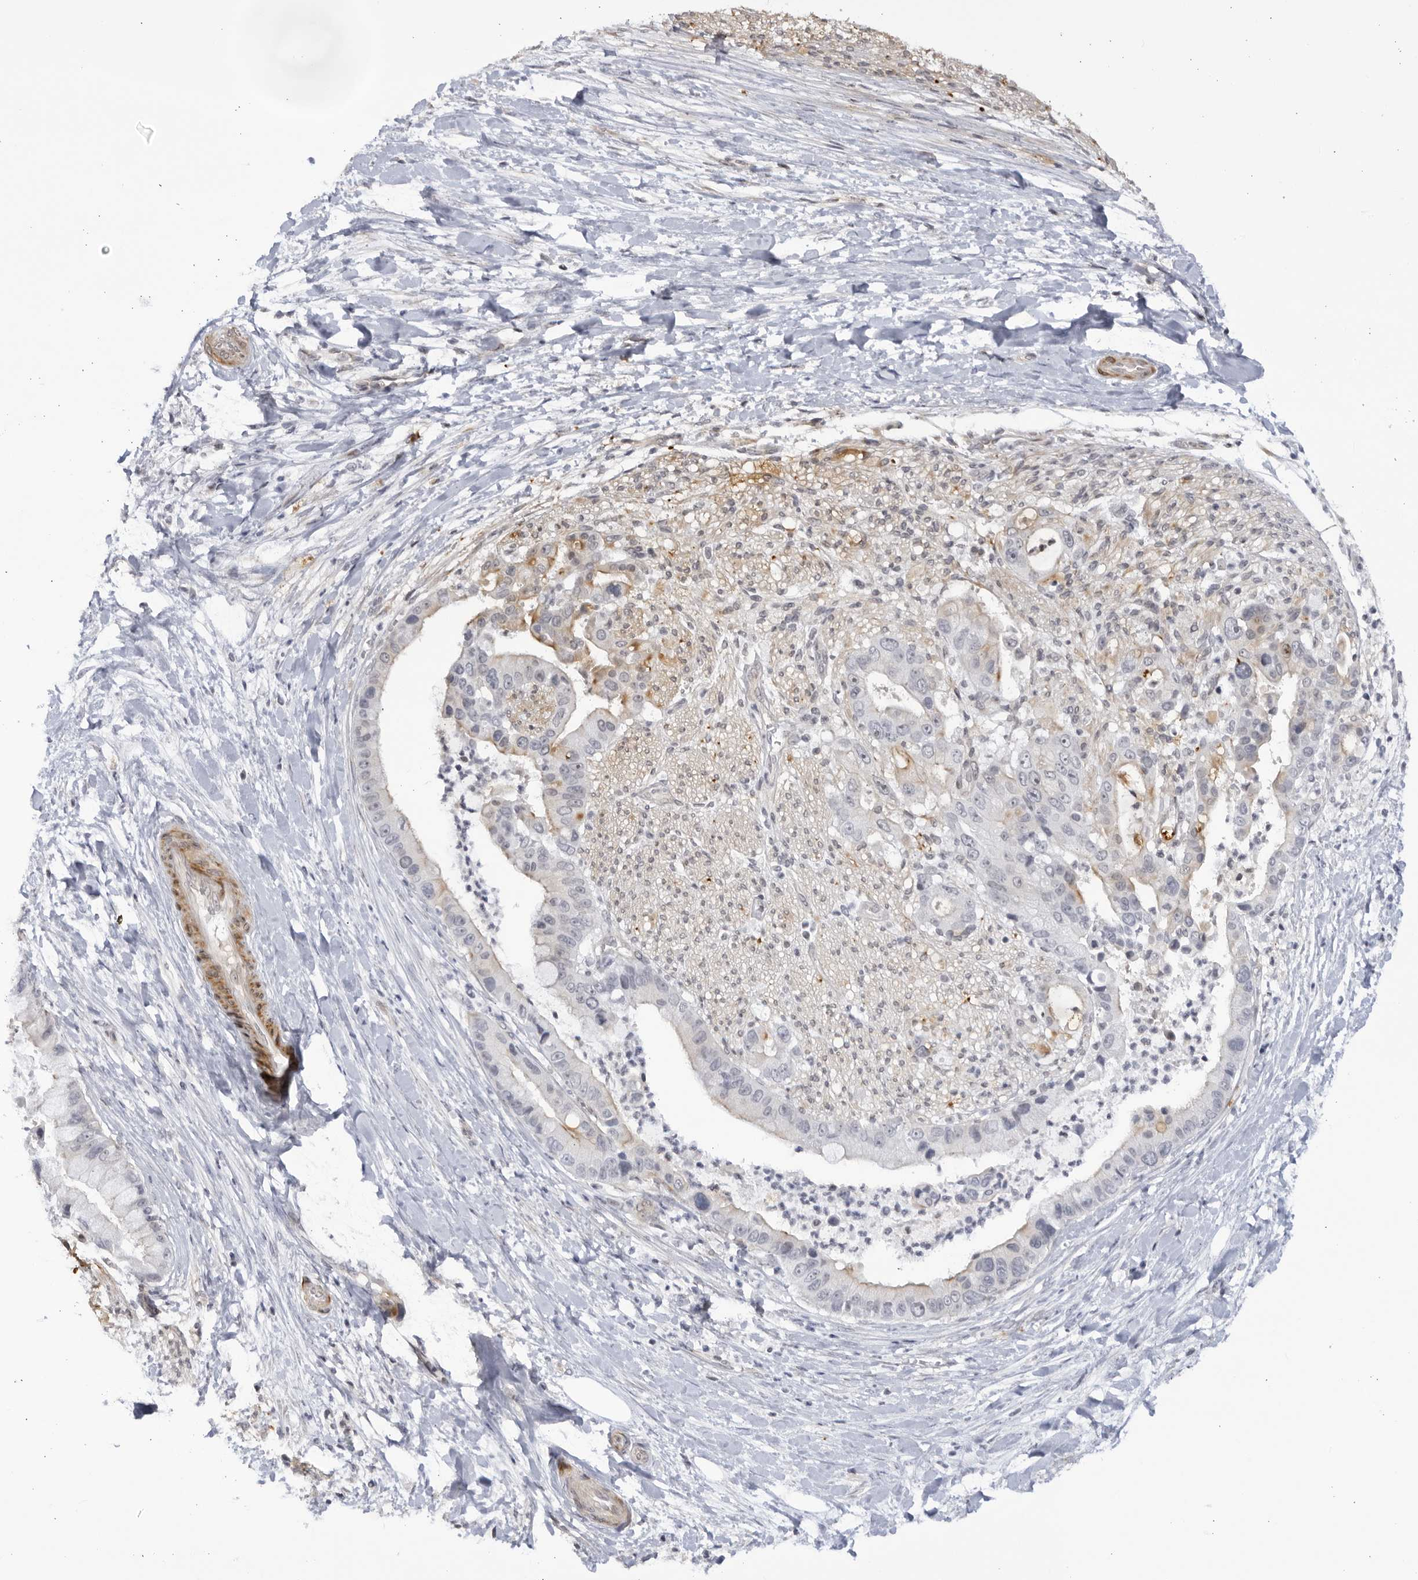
{"staining": {"intensity": "moderate", "quantity": "<25%", "location": "cytoplasmic/membranous"}, "tissue": "liver cancer", "cell_type": "Tumor cells", "image_type": "cancer", "snomed": [{"axis": "morphology", "description": "Cholangiocarcinoma"}, {"axis": "topography", "description": "Liver"}], "caption": "DAB (3,3'-diaminobenzidine) immunohistochemical staining of cholangiocarcinoma (liver) demonstrates moderate cytoplasmic/membranous protein staining in approximately <25% of tumor cells. (Brightfield microscopy of DAB IHC at high magnification).", "gene": "CNBD1", "patient": {"sex": "female", "age": 54}}